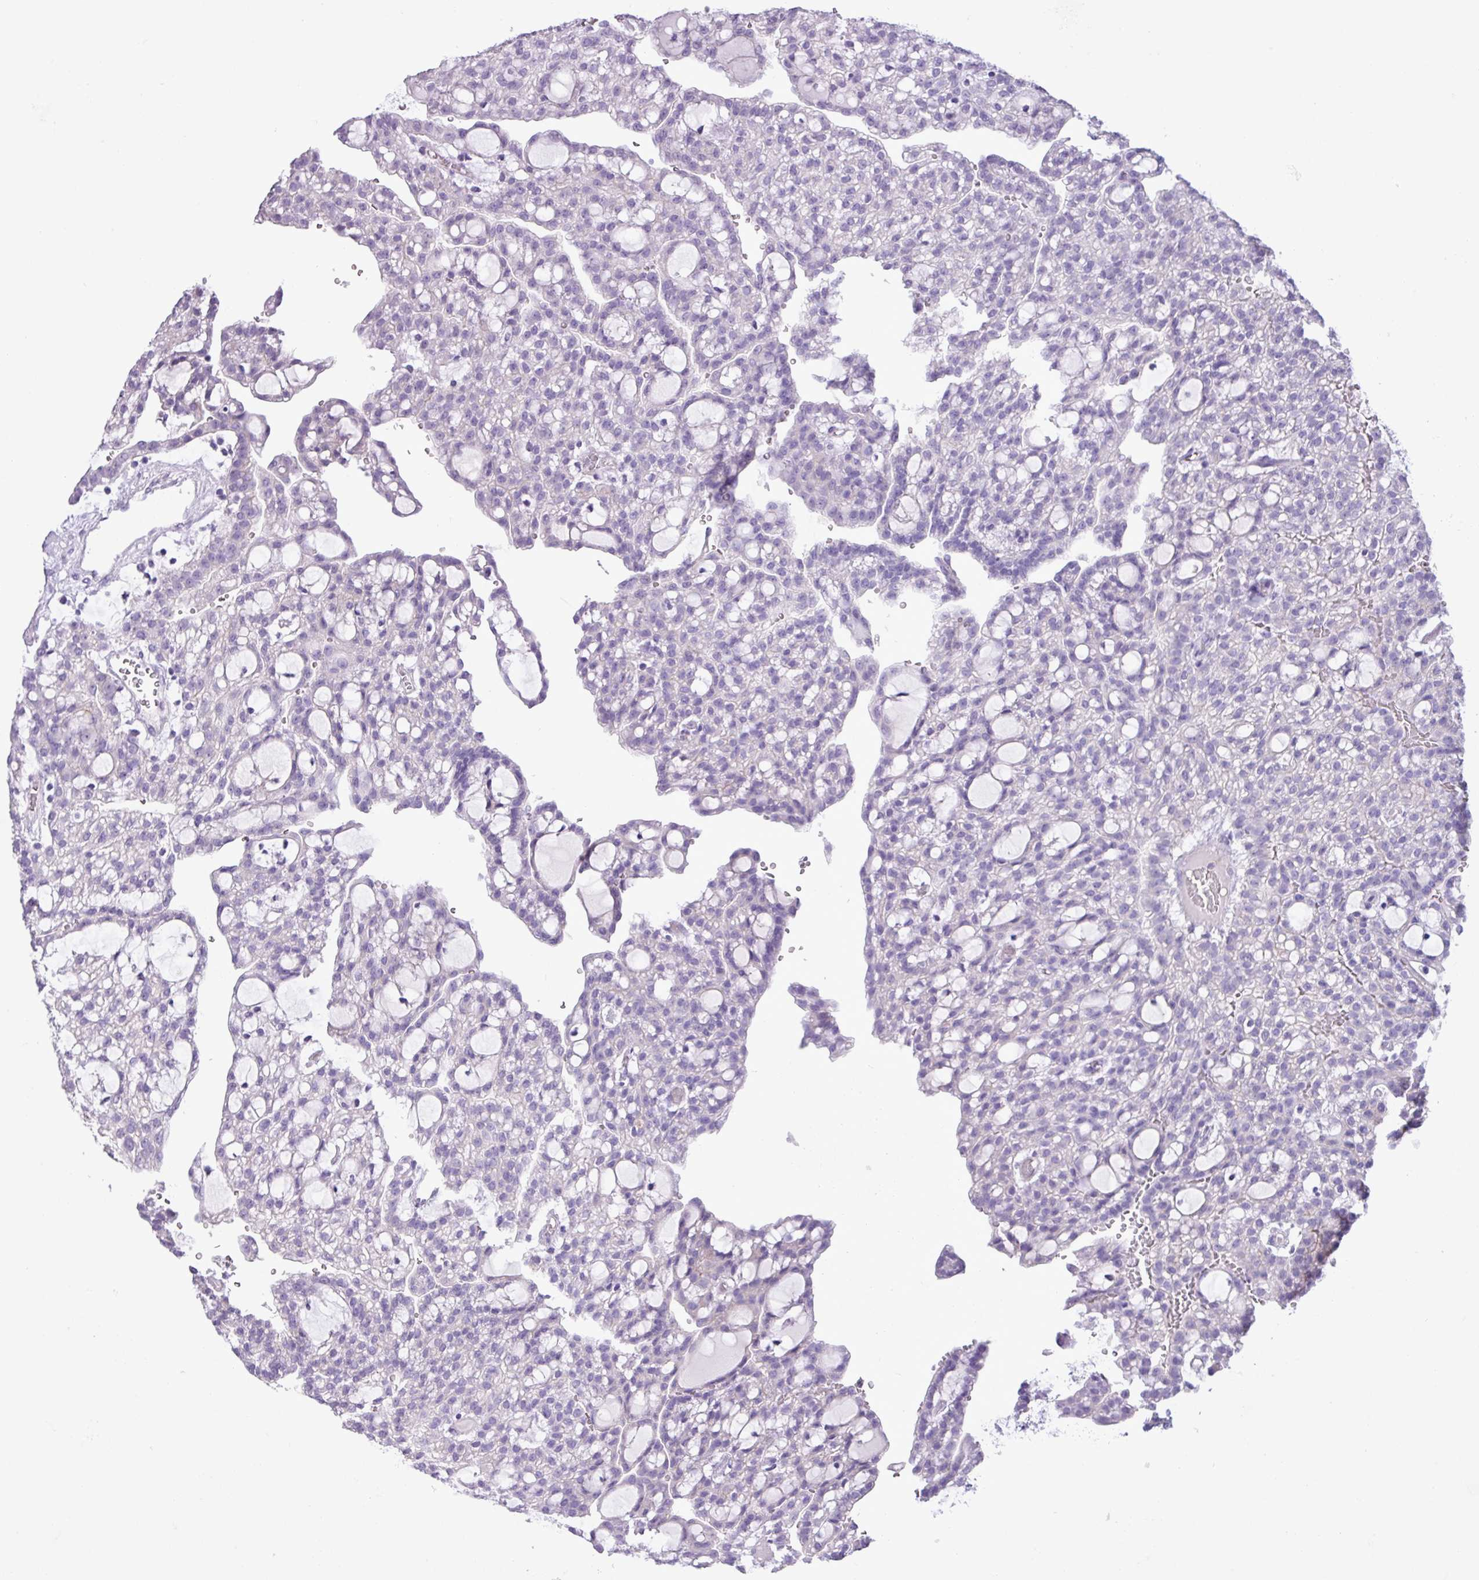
{"staining": {"intensity": "negative", "quantity": "none", "location": "none"}, "tissue": "renal cancer", "cell_type": "Tumor cells", "image_type": "cancer", "snomed": [{"axis": "morphology", "description": "Adenocarcinoma, NOS"}, {"axis": "topography", "description": "Kidney"}], "caption": "Tumor cells show no significant positivity in renal cancer. (DAB (3,3'-diaminobenzidine) IHC, high magnification).", "gene": "CYSTM1", "patient": {"sex": "male", "age": 63}}